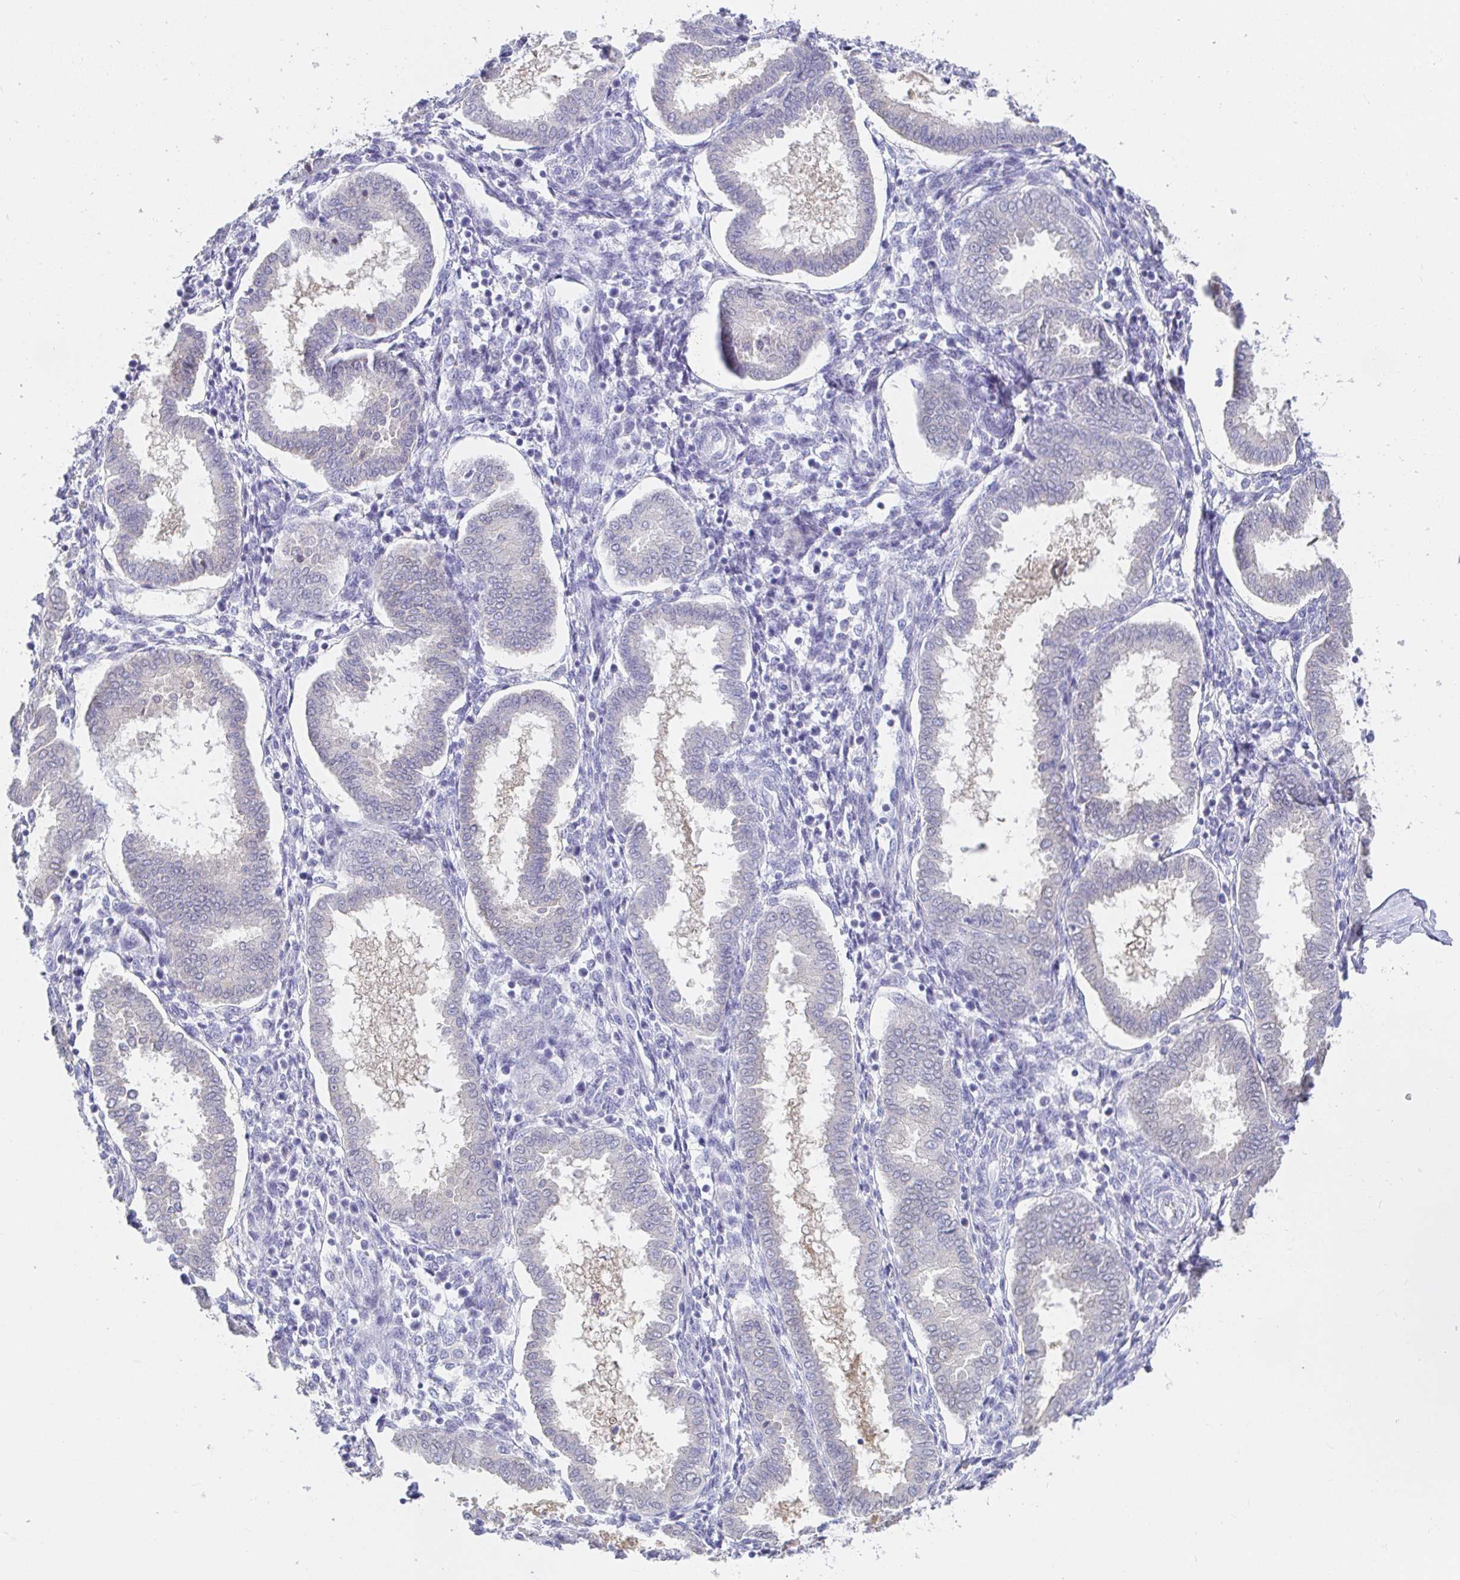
{"staining": {"intensity": "negative", "quantity": "none", "location": "none"}, "tissue": "endometrium", "cell_type": "Cells in endometrial stroma", "image_type": "normal", "snomed": [{"axis": "morphology", "description": "Normal tissue, NOS"}, {"axis": "topography", "description": "Endometrium"}], "caption": "An immunohistochemistry (IHC) photomicrograph of unremarkable endometrium is shown. There is no staining in cells in endometrial stroma of endometrium. Brightfield microscopy of immunohistochemistry stained with DAB (brown) and hematoxylin (blue), captured at high magnification.", "gene": "PDE6B", "patient": {"sex": "female", "age": 24}}